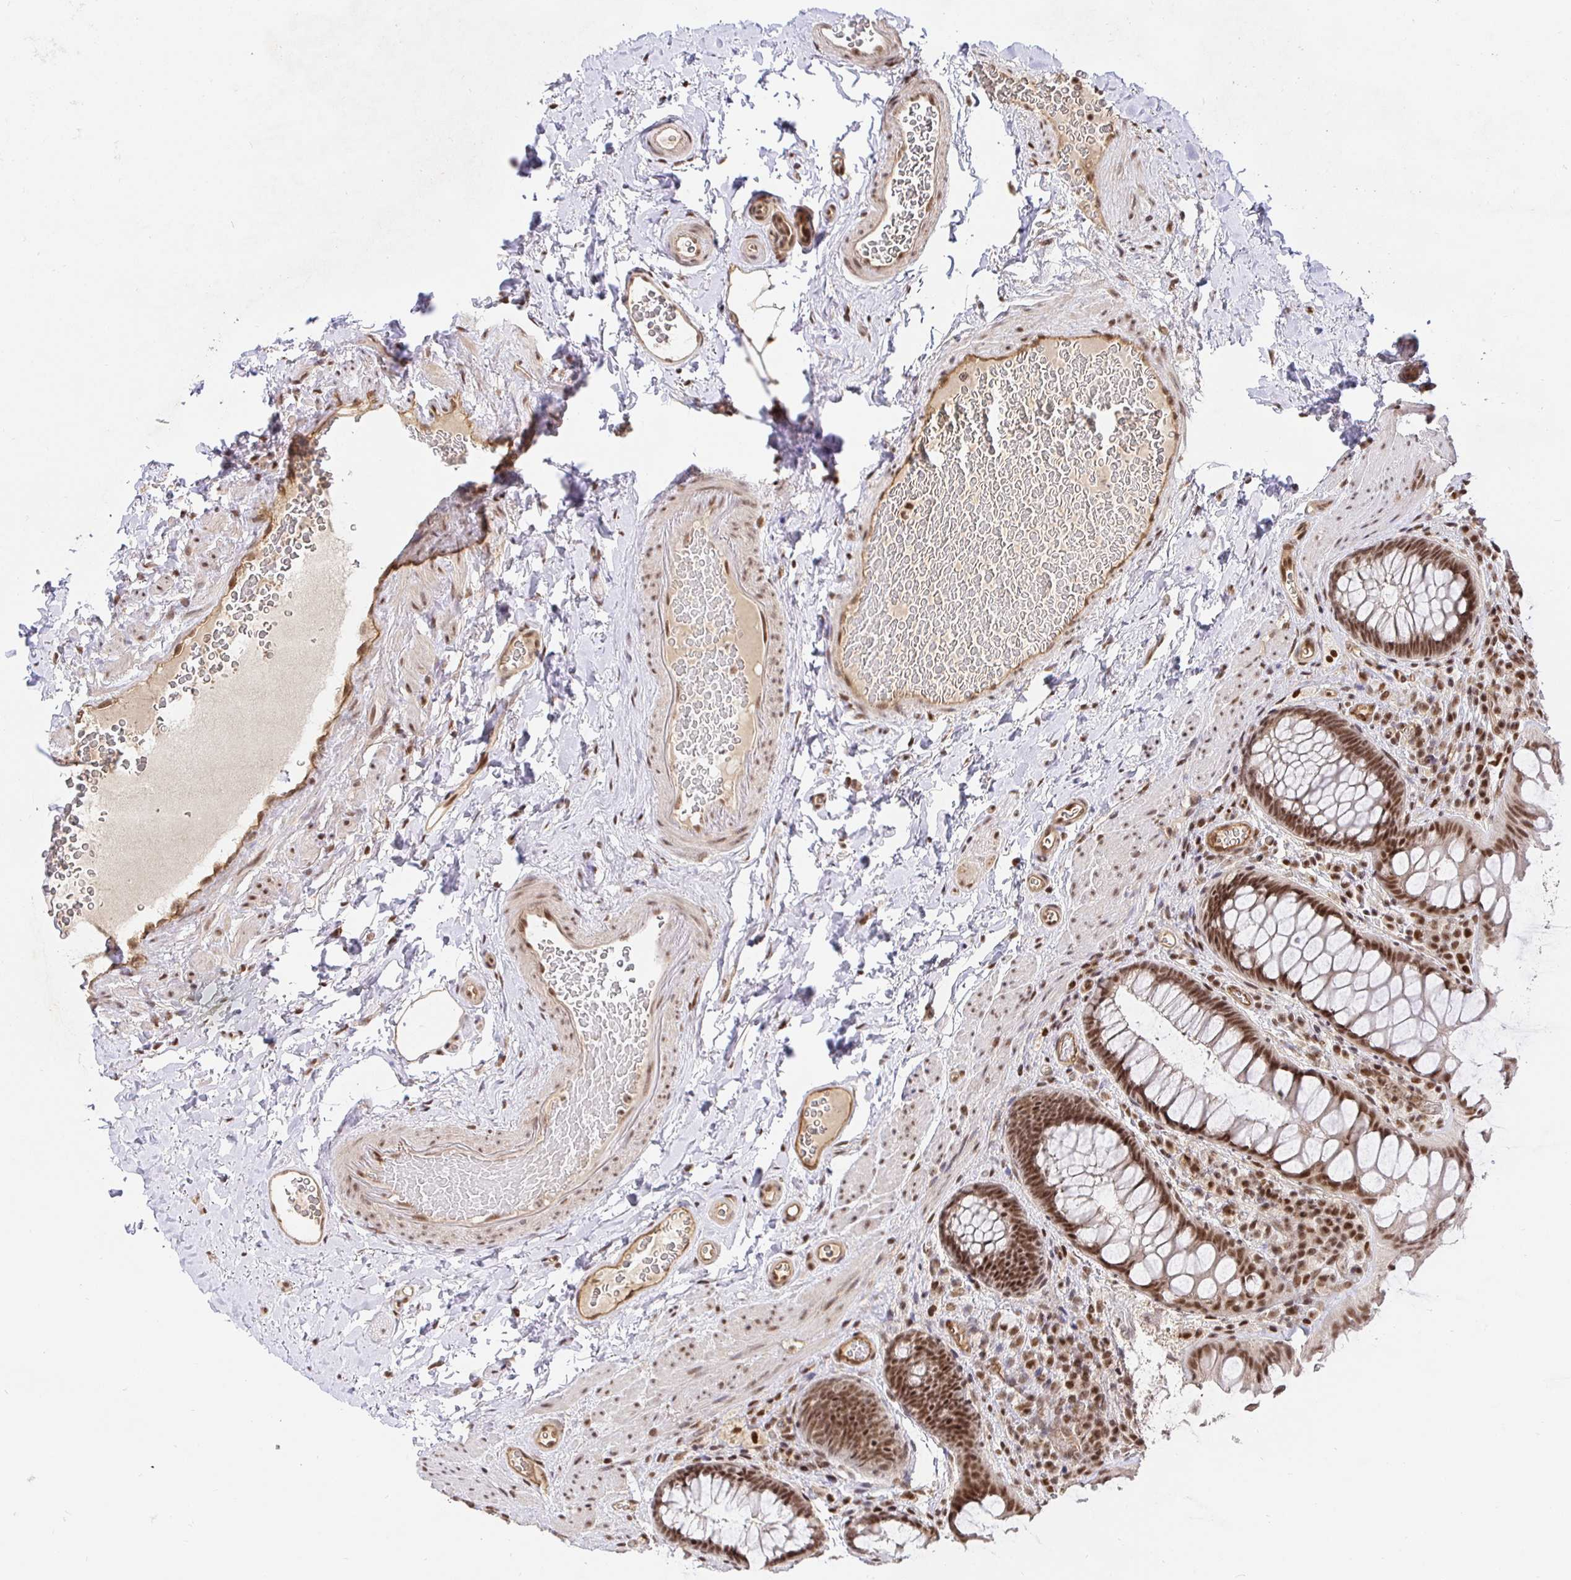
{"staining": {"intensity": "moderate", "quantity": ">75%", "location": "nuclear"}, "tissue": "rectum", "cell_type": "Glandular cells", "image_type": "normal", "snomed": [{"axis": "morphology", "description": "Normal tissue, NOS"}, {"axis": "topography", "description": "Rectum"}], "caption": "Protein expression analysis of unremarkable human rectum reveals moderate nuclear expression in approximately >75% of glandular cells. The staining was performed using DAB (3,3'-diaminobenzidine), with brown indicating positive protein expression. Nuclei are stained blue with hematoxylin.", "gene": "USF1", "patient": {"sex": "female", "age": 69}}